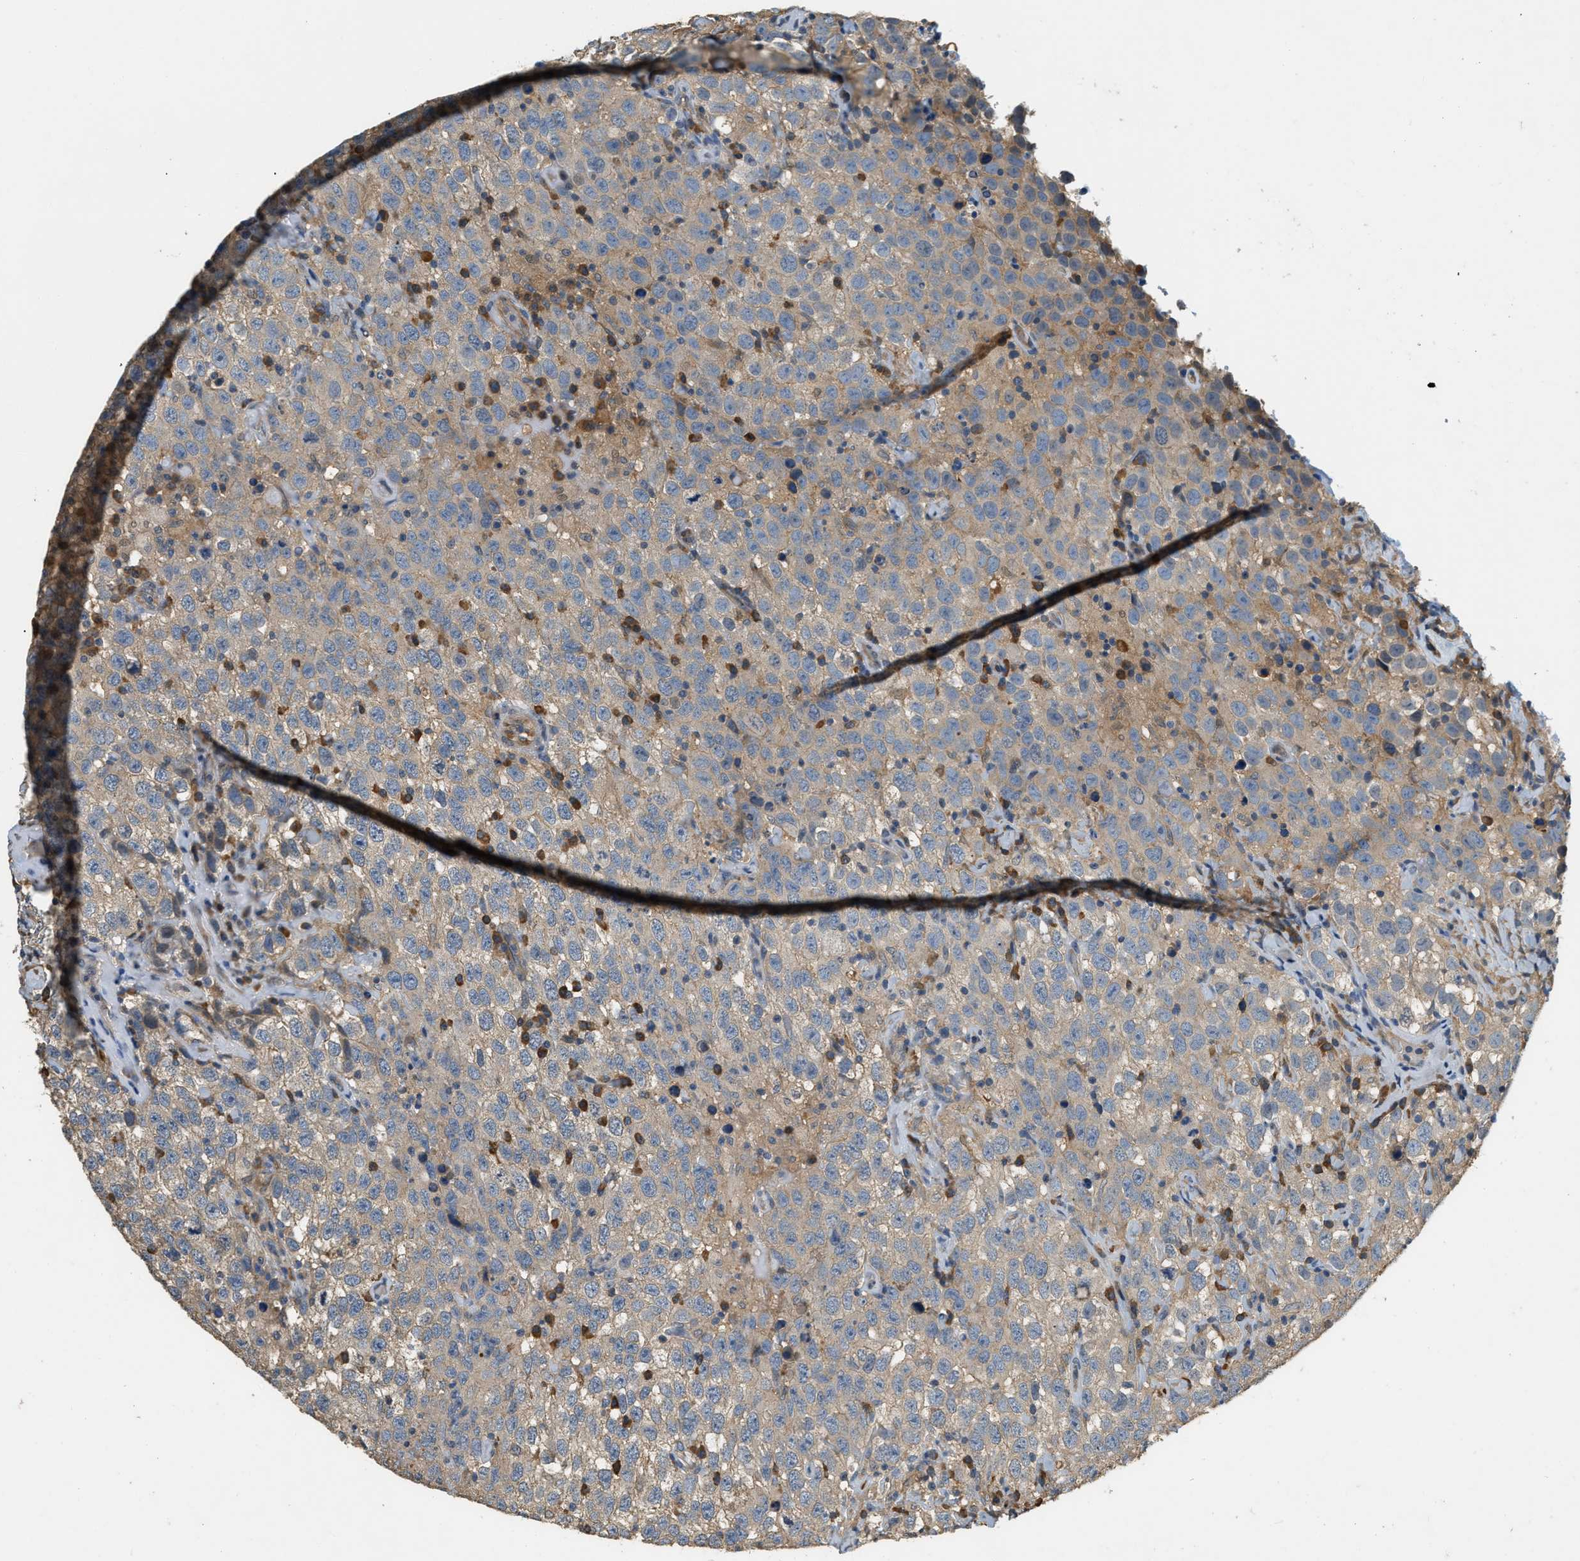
{"staining": {"intensity": "weak", "quantity": "<25%", "location": "cytoplasmic/membranous"}, "tissue": "testis cancer", "cell_type": "Tumor cells", "image_type": "cancer", "snomed": [{"axis": "morphology", "description": "Seminoma, NOS"}, {"axis": "topography", "description": "Testis"}], "caption": "There is no significant positivity in tumor cells of seminoma (testis).", "gene": "CFLAR", "patient": {"sex": "male", "age": 41}}